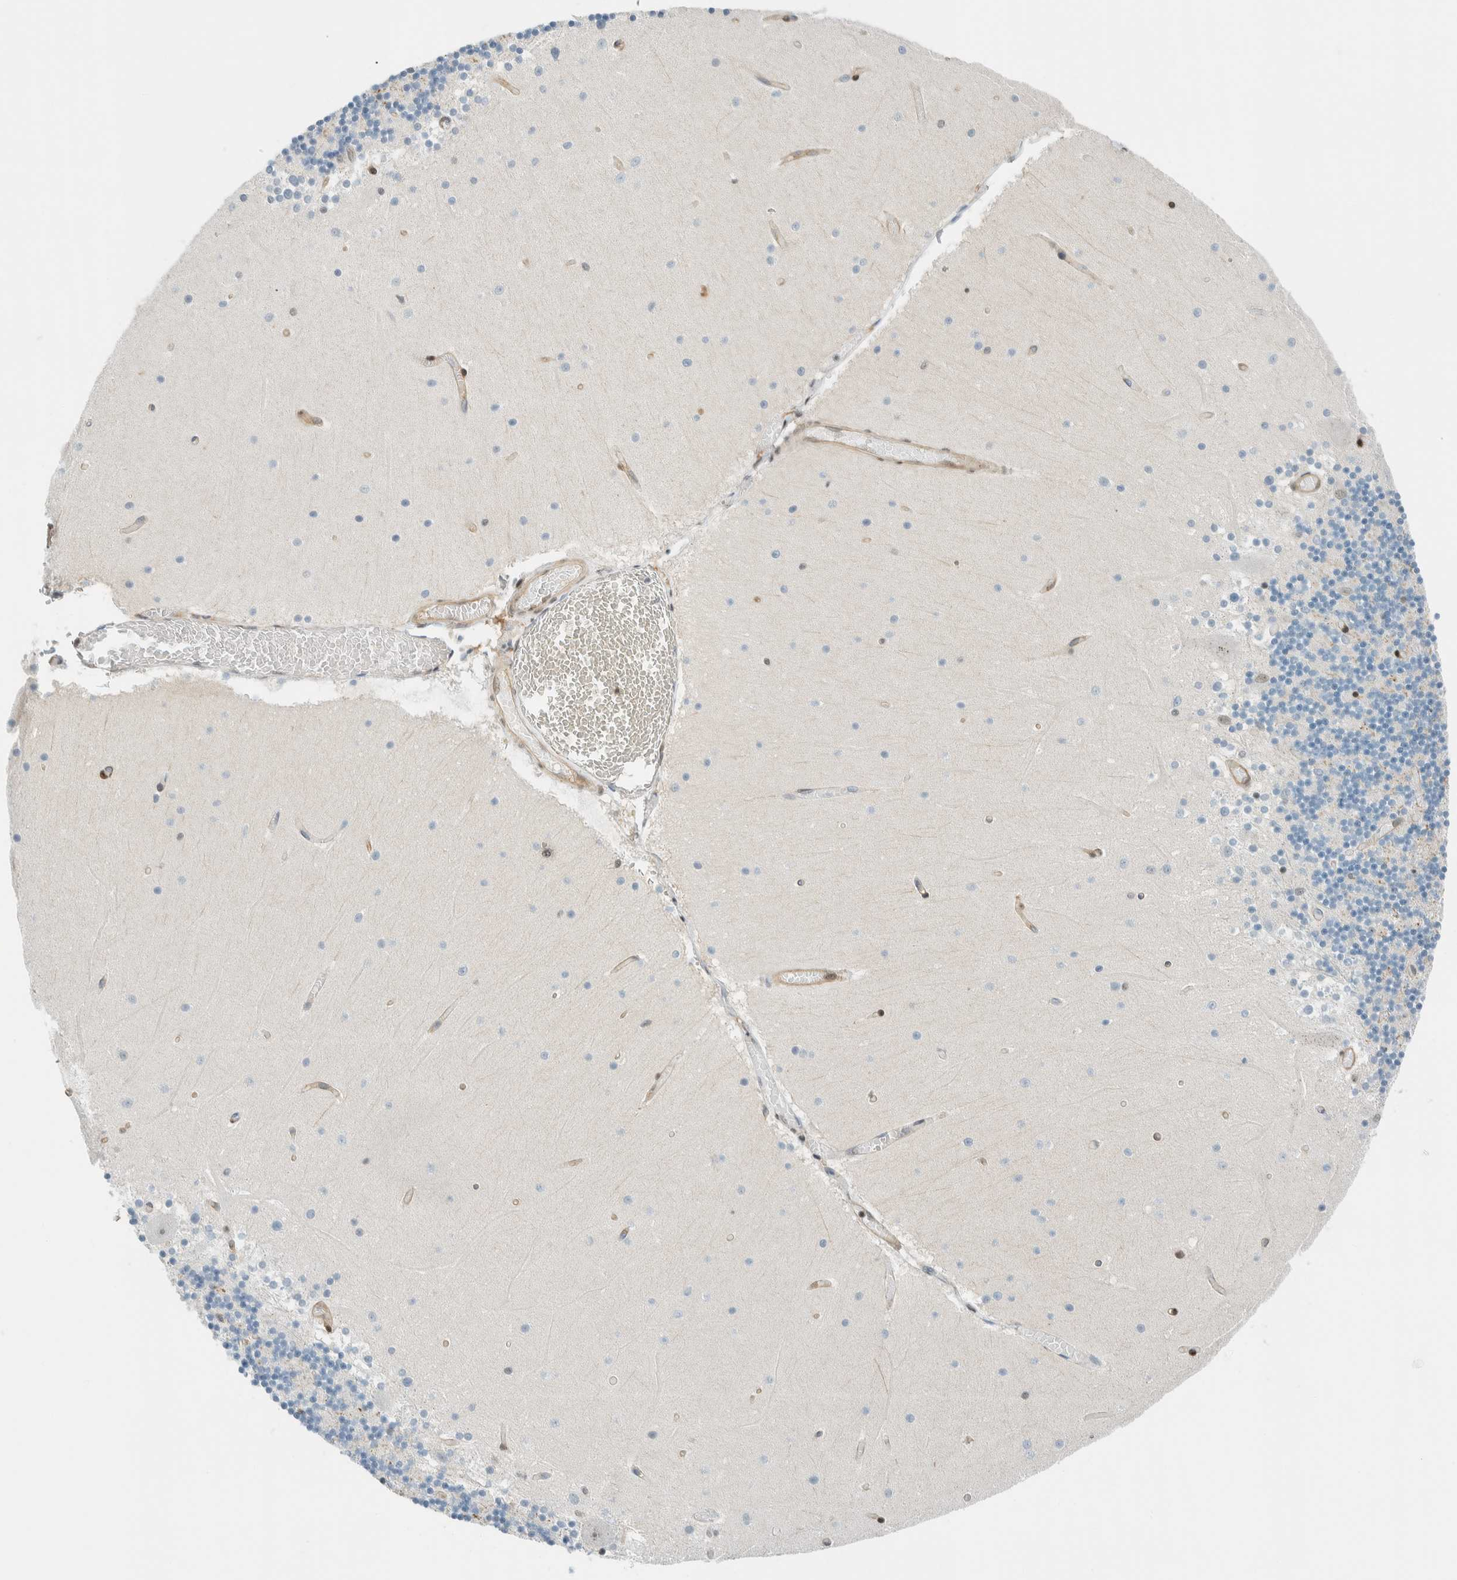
{"staining": {"intensity": "negative", "quantity": "none", "location": "none"}, "tissue": "cerebellum", "cell_type": "Cells in granular layer", "image_type": "normal", "snomed": [{"axis": "morphology", "description": "Normal tissue, NOS"}, {"axis": "topography", "description": "Cerebellum"}], "caption": "Micrograph shows no protein expression in cells in granular layer of normal cerebellum. (Brightfield microscopy of DAB immunohistochemistry at high magnification).", "gene": "NIBAN2", "patient": {"sex": "female", "age": 28}}